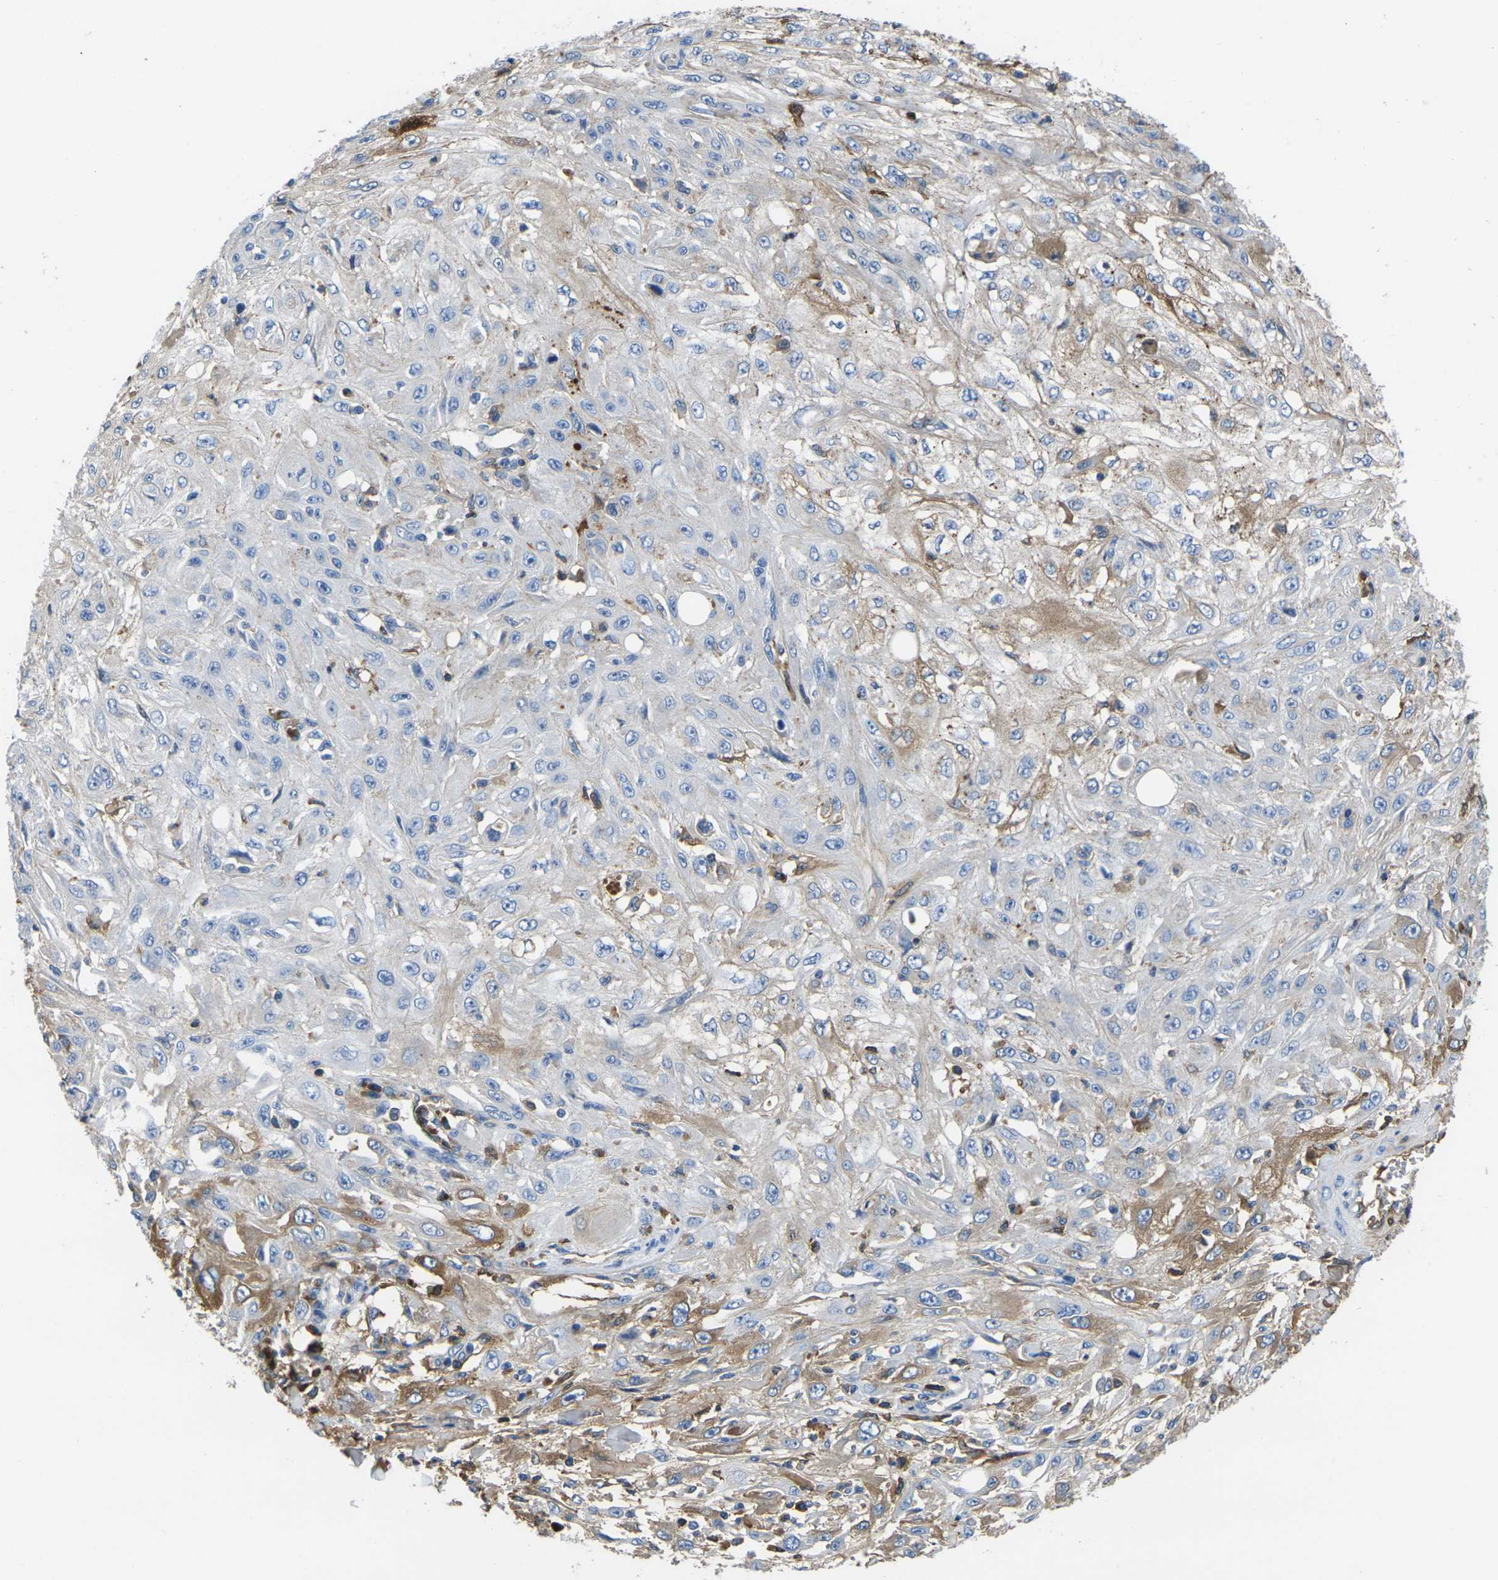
{"staining": {"intensity": "moderate", "quantity": "<25%", "location": "cytoplasmic/membranous"}, "tissue": "skin cancer", "cell_type": "Tumor cells", "image_type": "cancer", "snomed": [{"axis": "morphology", "description": "Squamous cell carcinoma, NOS"}, {"axis": "topography", "description": "Skin"}], "caption": "This histopathology image reveals squamous cell carcinoma (skin) stained with immunohistochemistry to label a protein in brown. The cytoplasmic/membranous of tumor cells show moderate positivity for the protein. Nuclei are counter-stained blue.", "gene": "GREM2", "patient": {"sex": "male", "age": 75}}